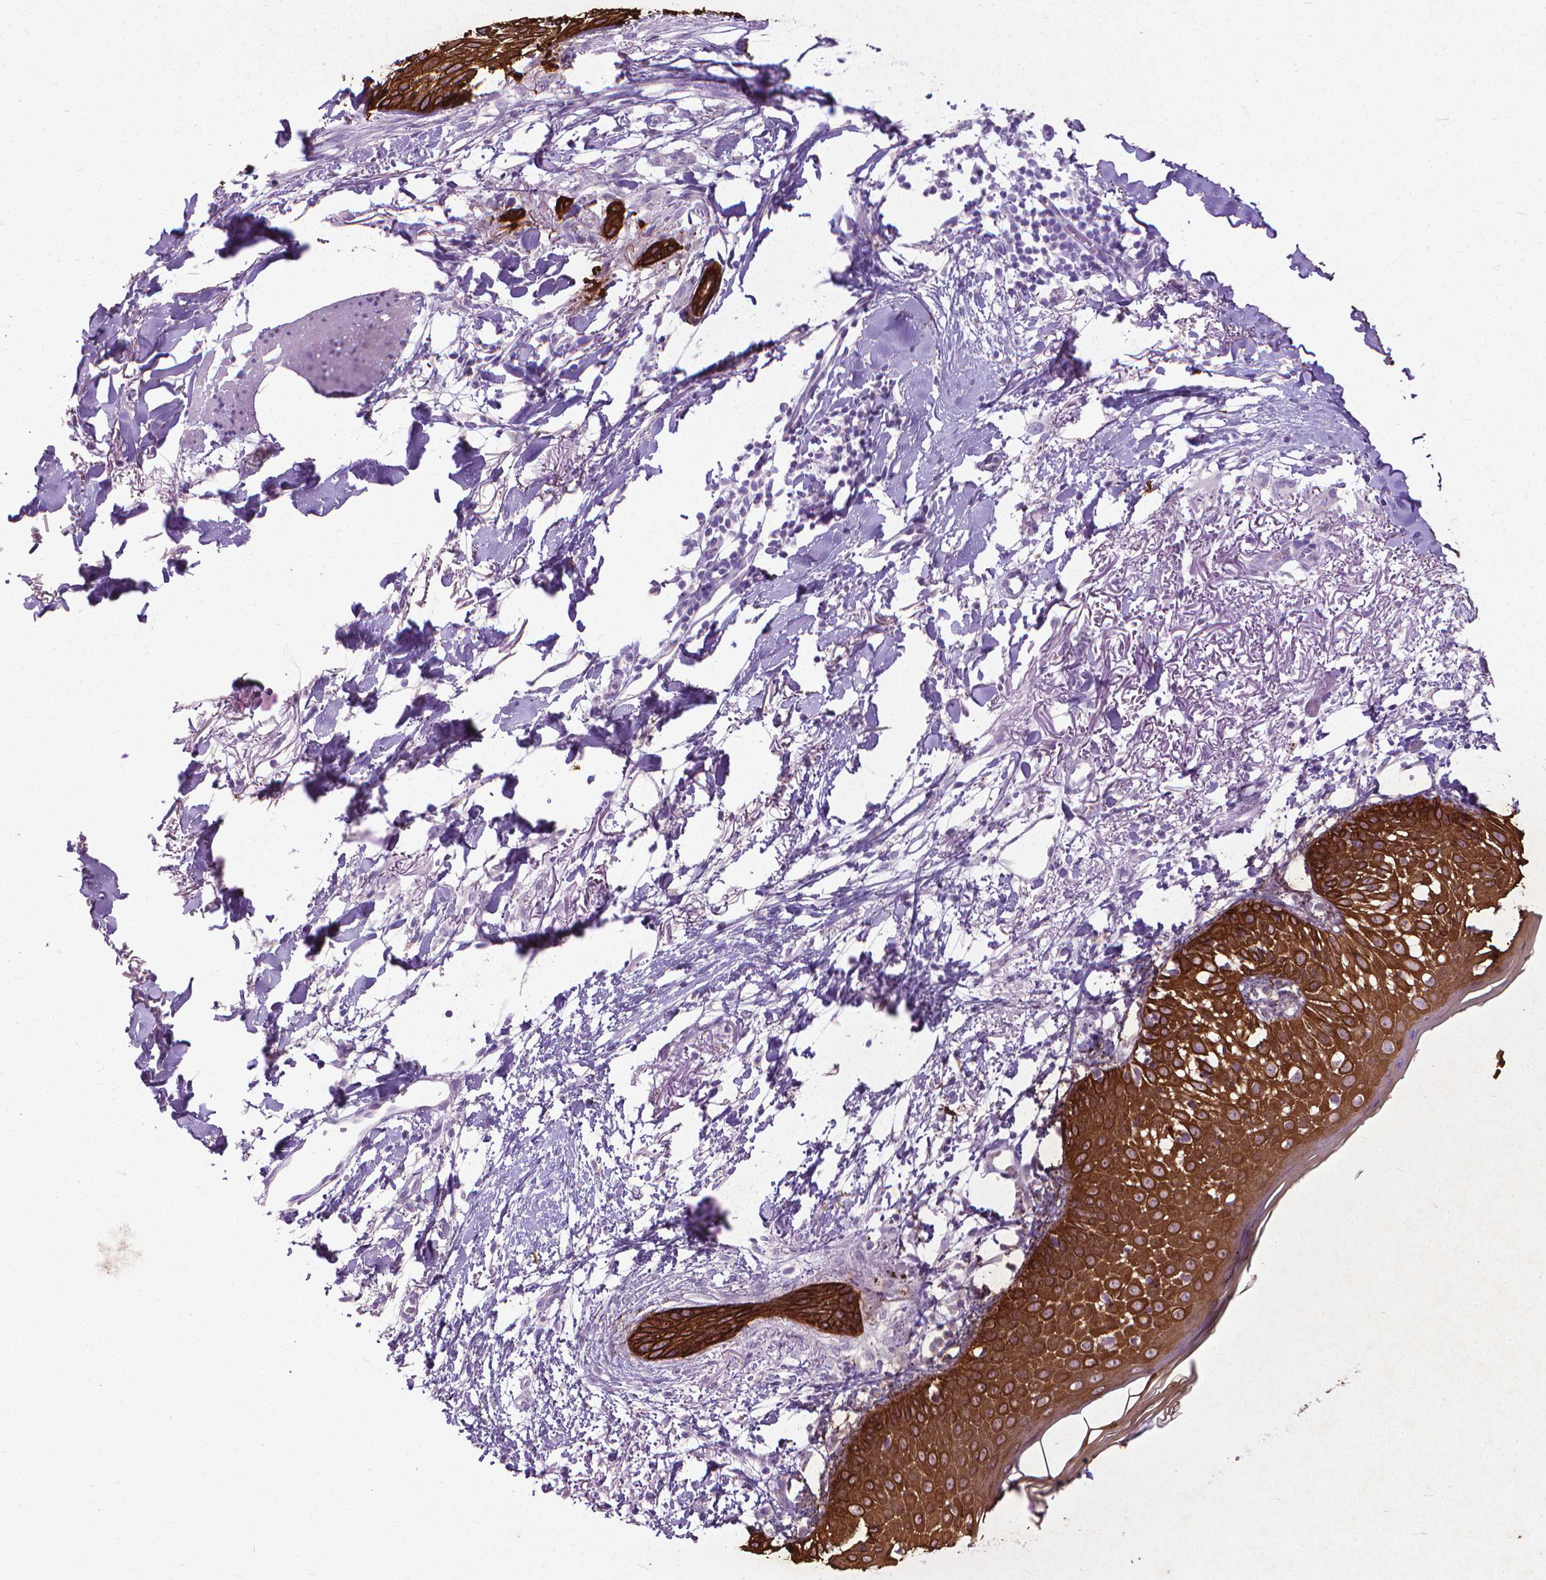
{"staining": {"intensity": "strong", "quantity": ">75%", "location": "cytoplasmic/membranous"}, "tissue": "skin cancer", "cell_type": "Tumor cells", "image_type": "cancer", "snomed": [{"axis": "morphology", "description": "Normal tissue, NOS"}, {"axis": "morphology", "description": "Basal cell carcinoma"}, {"axis": "topography", "description": "Skin"}], "caption": "The photomicrograph reveals immunohistochemical staining of skin basal cell carcinoma. There is strong cytoplasmic/membranous expression is seen in approximately >75% of tumor cells.", "gene": "KRT5", "patient": {"sex": "male", "age": 84}}